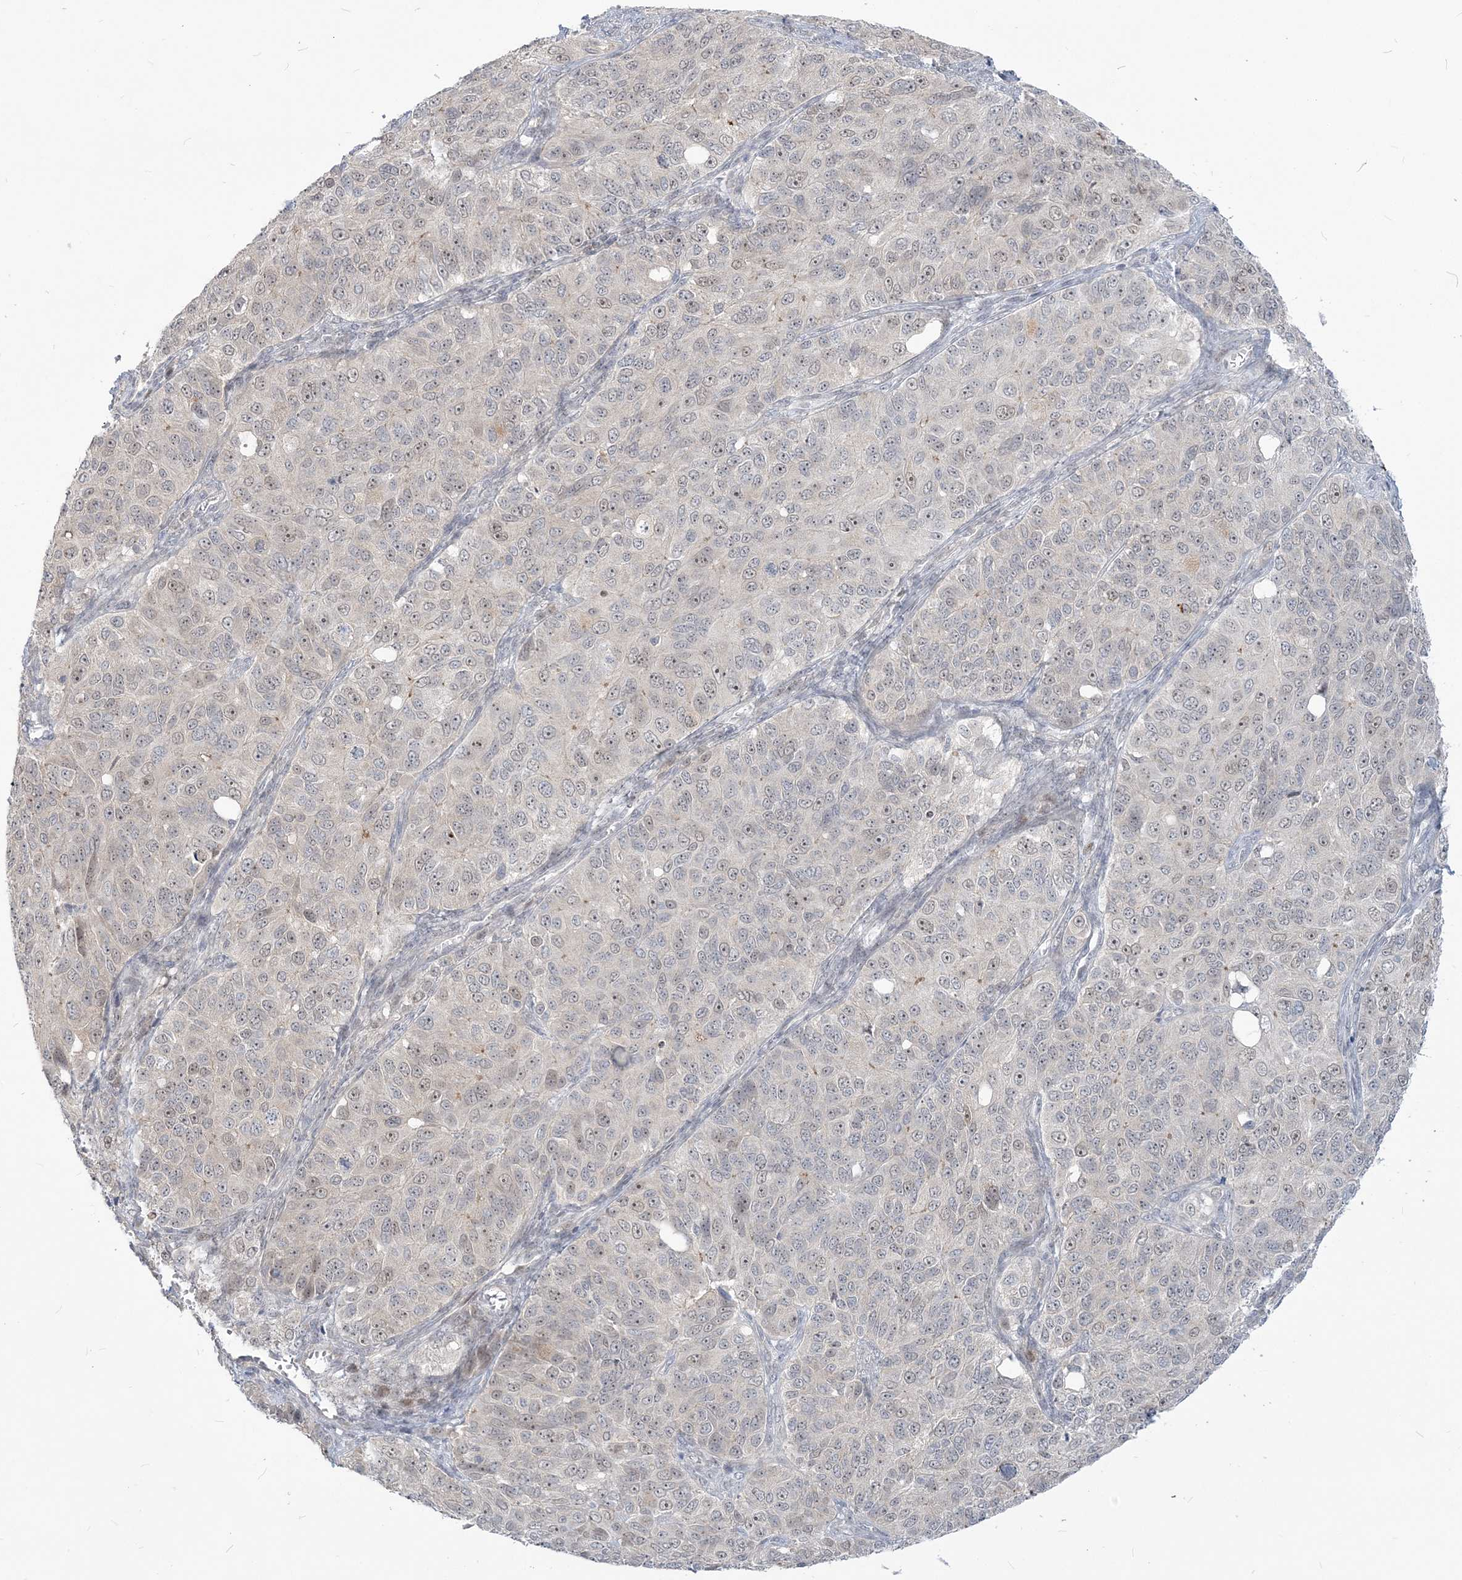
{"staining": {"intensity": "weak", "quantity": "25%-75%", "location": "nuclear"}, "tissue": "ovarian cancer", "cell_type": "Tumor cells", "image_type": "cancer", "snomed": [{"axis": "morphology", "description": "Carcinoma, endometroid"}, {"axis": "topography", "description": "Ovary"}], "caption": "Endometroid carcinoma (ovarian) was stained to show a protein in brown. There is low levels of weak nuclear positivity in about 25%-75% of tumor cells.", "gene": "SDAD1", "patient": {"sex": "female", "age": 51}}